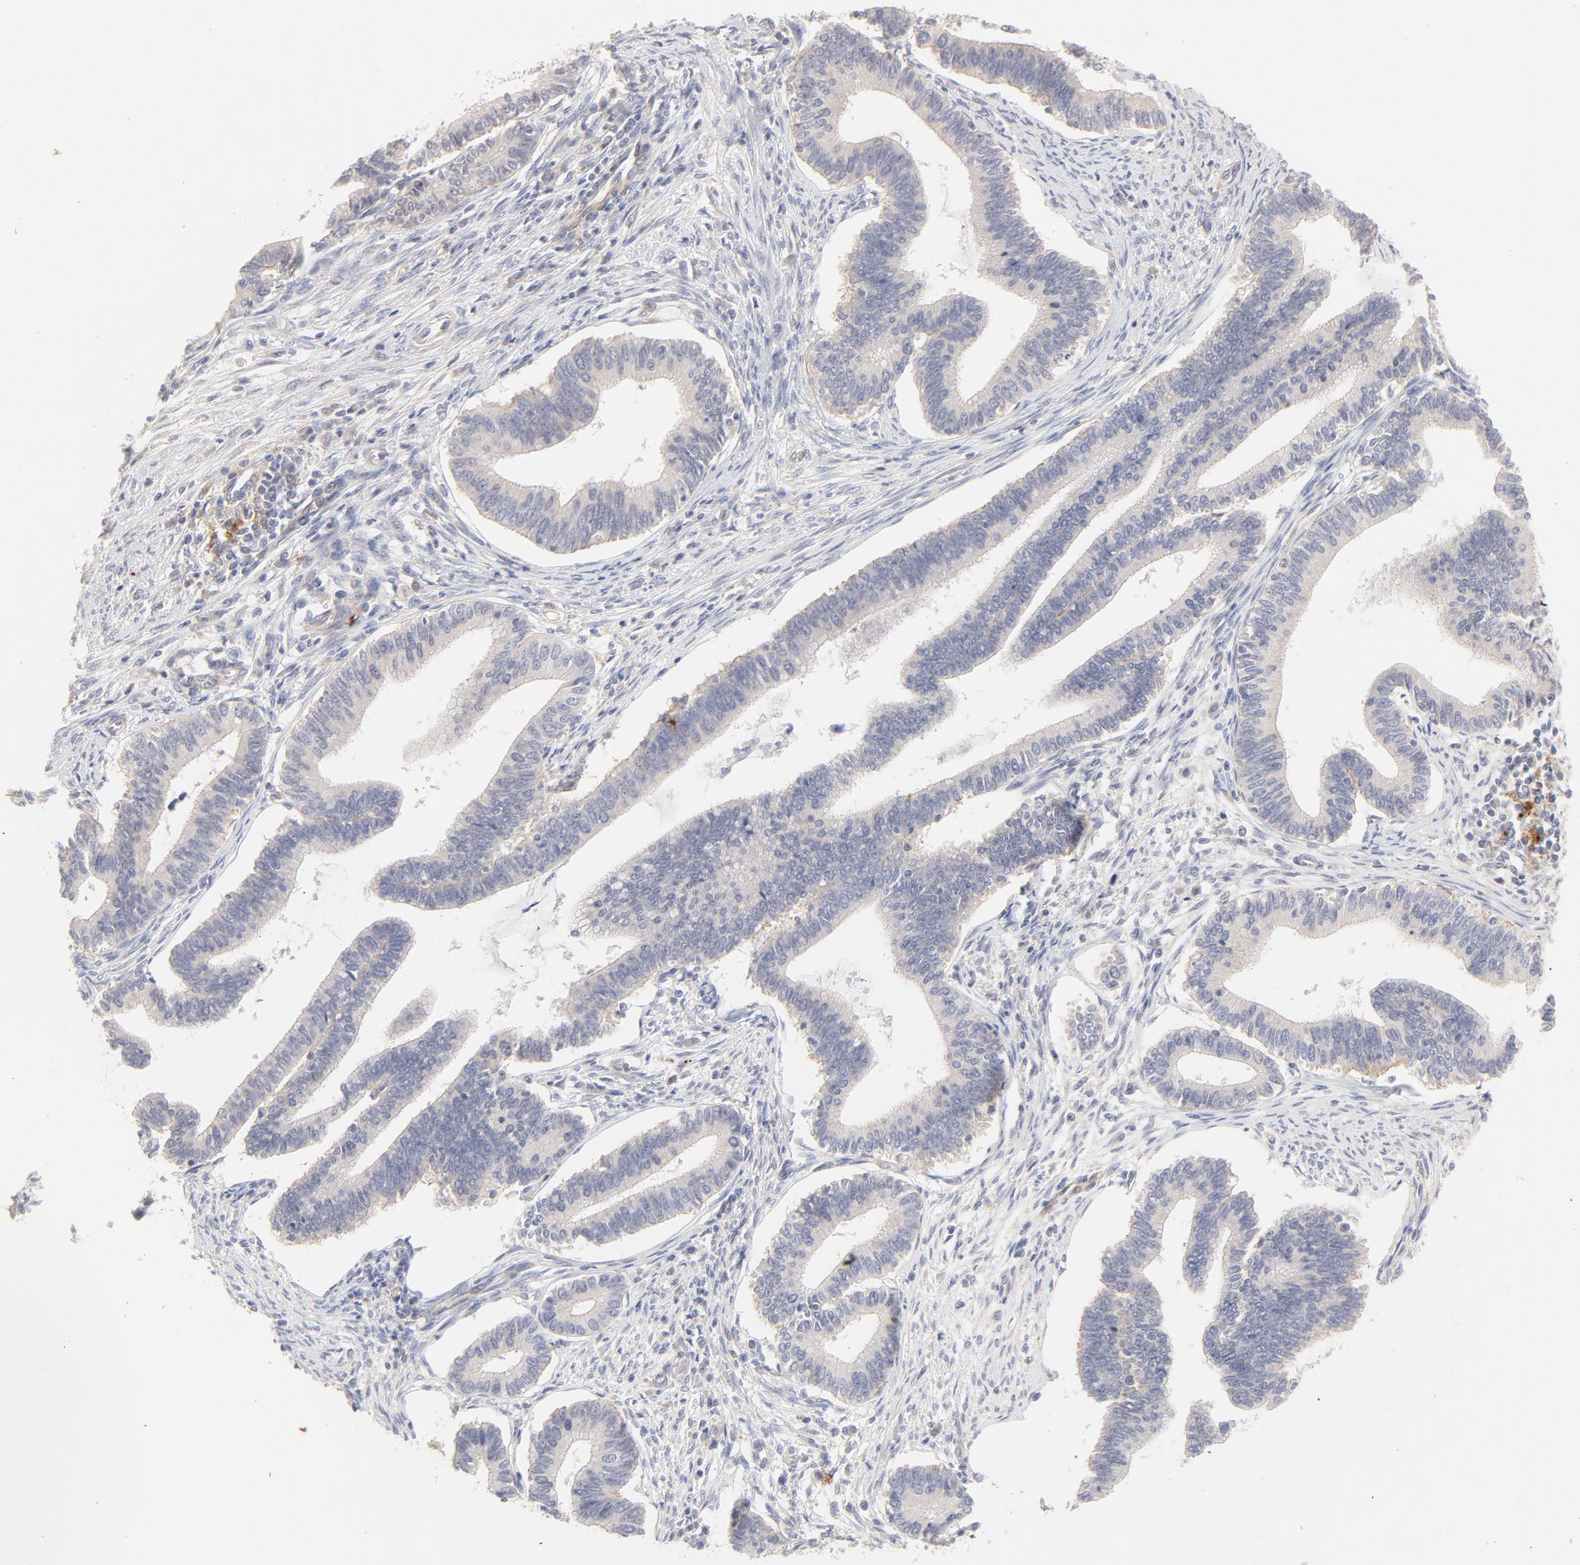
{"staining": {"intensity": "negative", "quantity": "none", "location": "none"}, "tissue": "cervical cancer", "cell_type": "Tumor cells", "image_type": "cancer", "snomed": [{"axis": "morphology", "description": "Adenocarcinoma, NOS"}, {"axis": "topography", "description": "Cervix"}], "caption": "Cervical cancer (adenocarcinoma) was stained to show a protein in brown. There is no significant staining in tumor cells. (Stains: DAB (3,3'-diaminobenzidine) immunohistochemistry with hematoxylin counter stain, Microscopy: brightfield microscopy at high magnification).", "gene": "ELF3", "patient": {"sex": "female", "age": 36}}